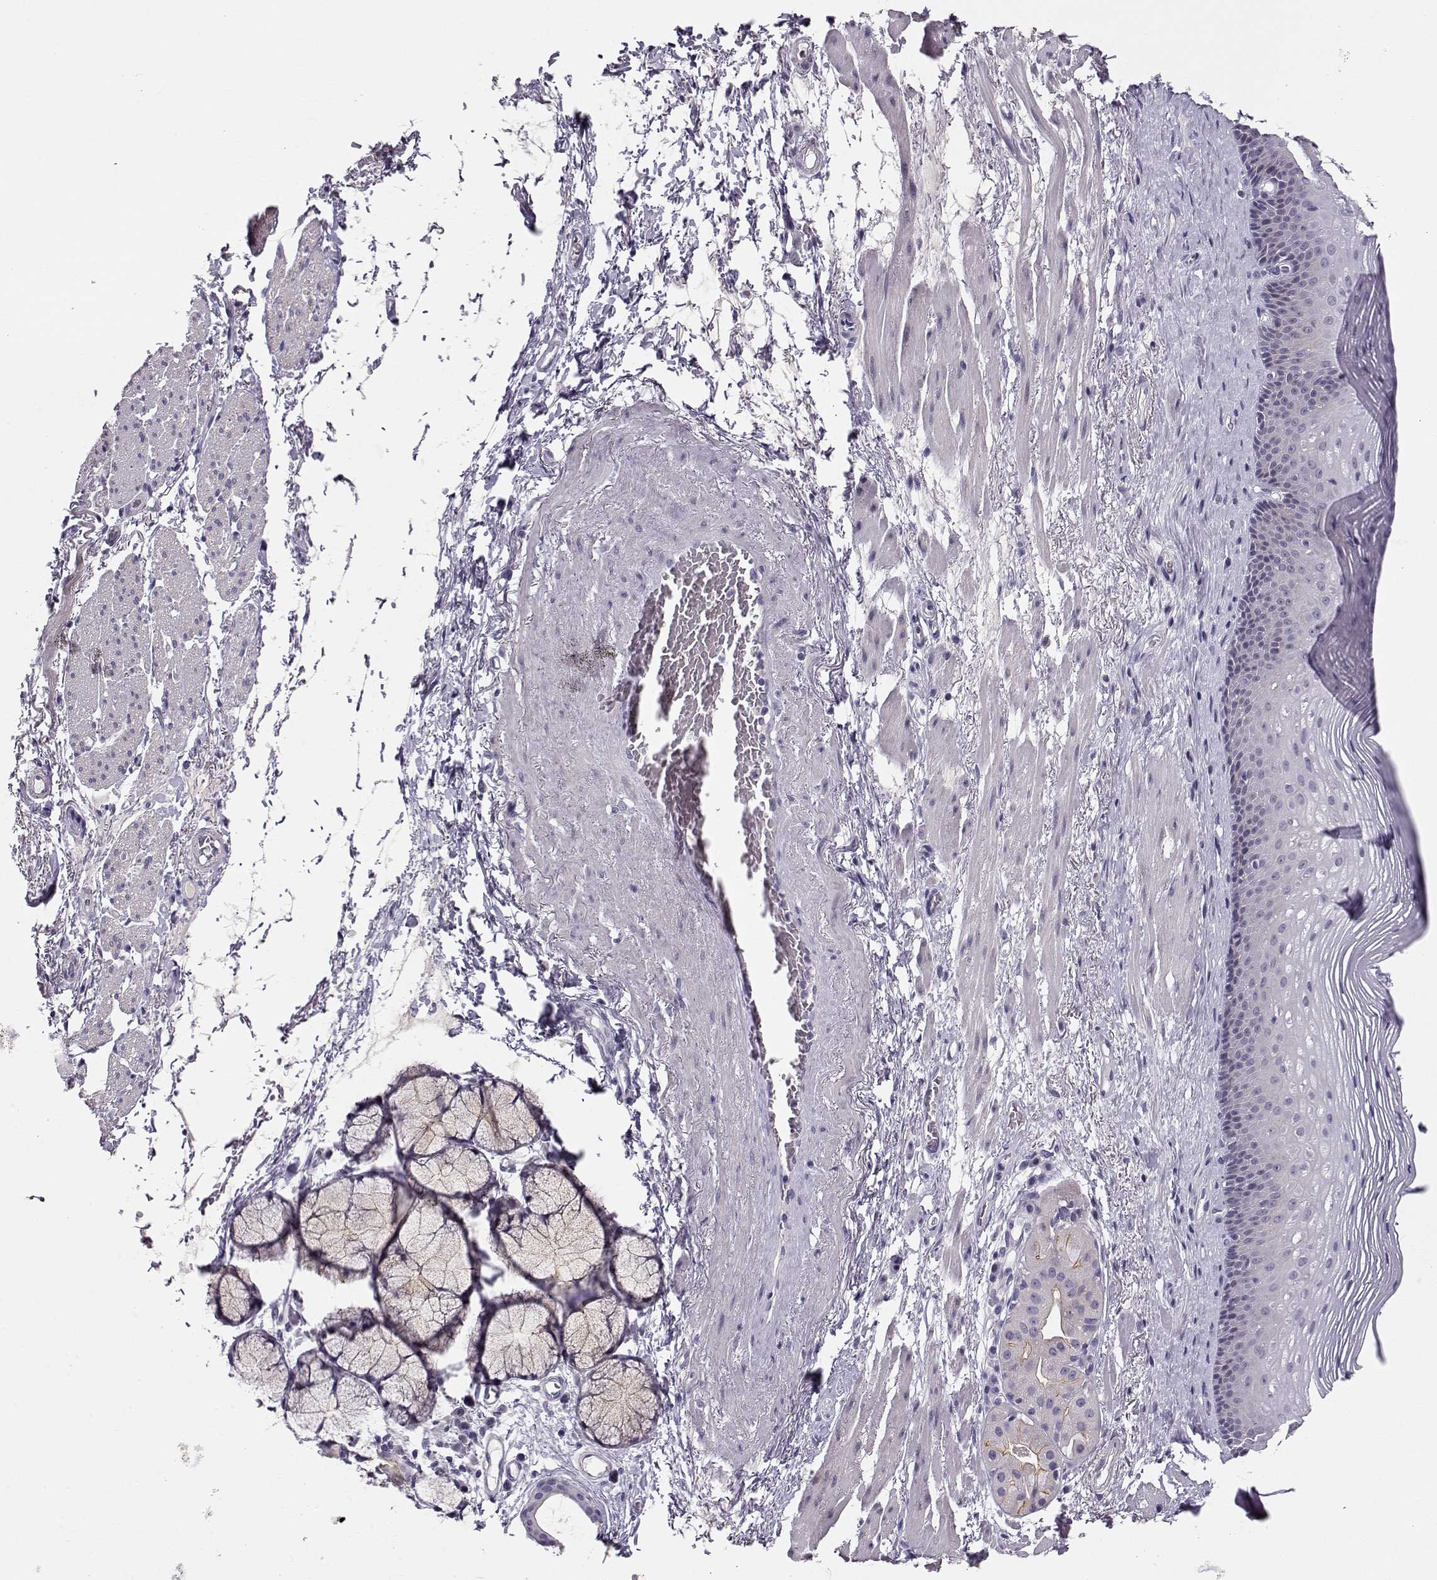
{"staining": {"intensity": "negative", "quantity": "none", "location": "none"}, "tissue": "esophagus", "cell_type": "Squamous epithelial cells", "image_type": "normal", "snomed": [{"axis": "morphology", "description": "Normal tissue, NOS"}, {"axis": "topography", "description": "Esophagus"}], "caption": "IHC of benign human esophagus displays no expression in squamous epithelial cells.", "gene": "CRX", "patient": {"sex": "male", "age": 76}}